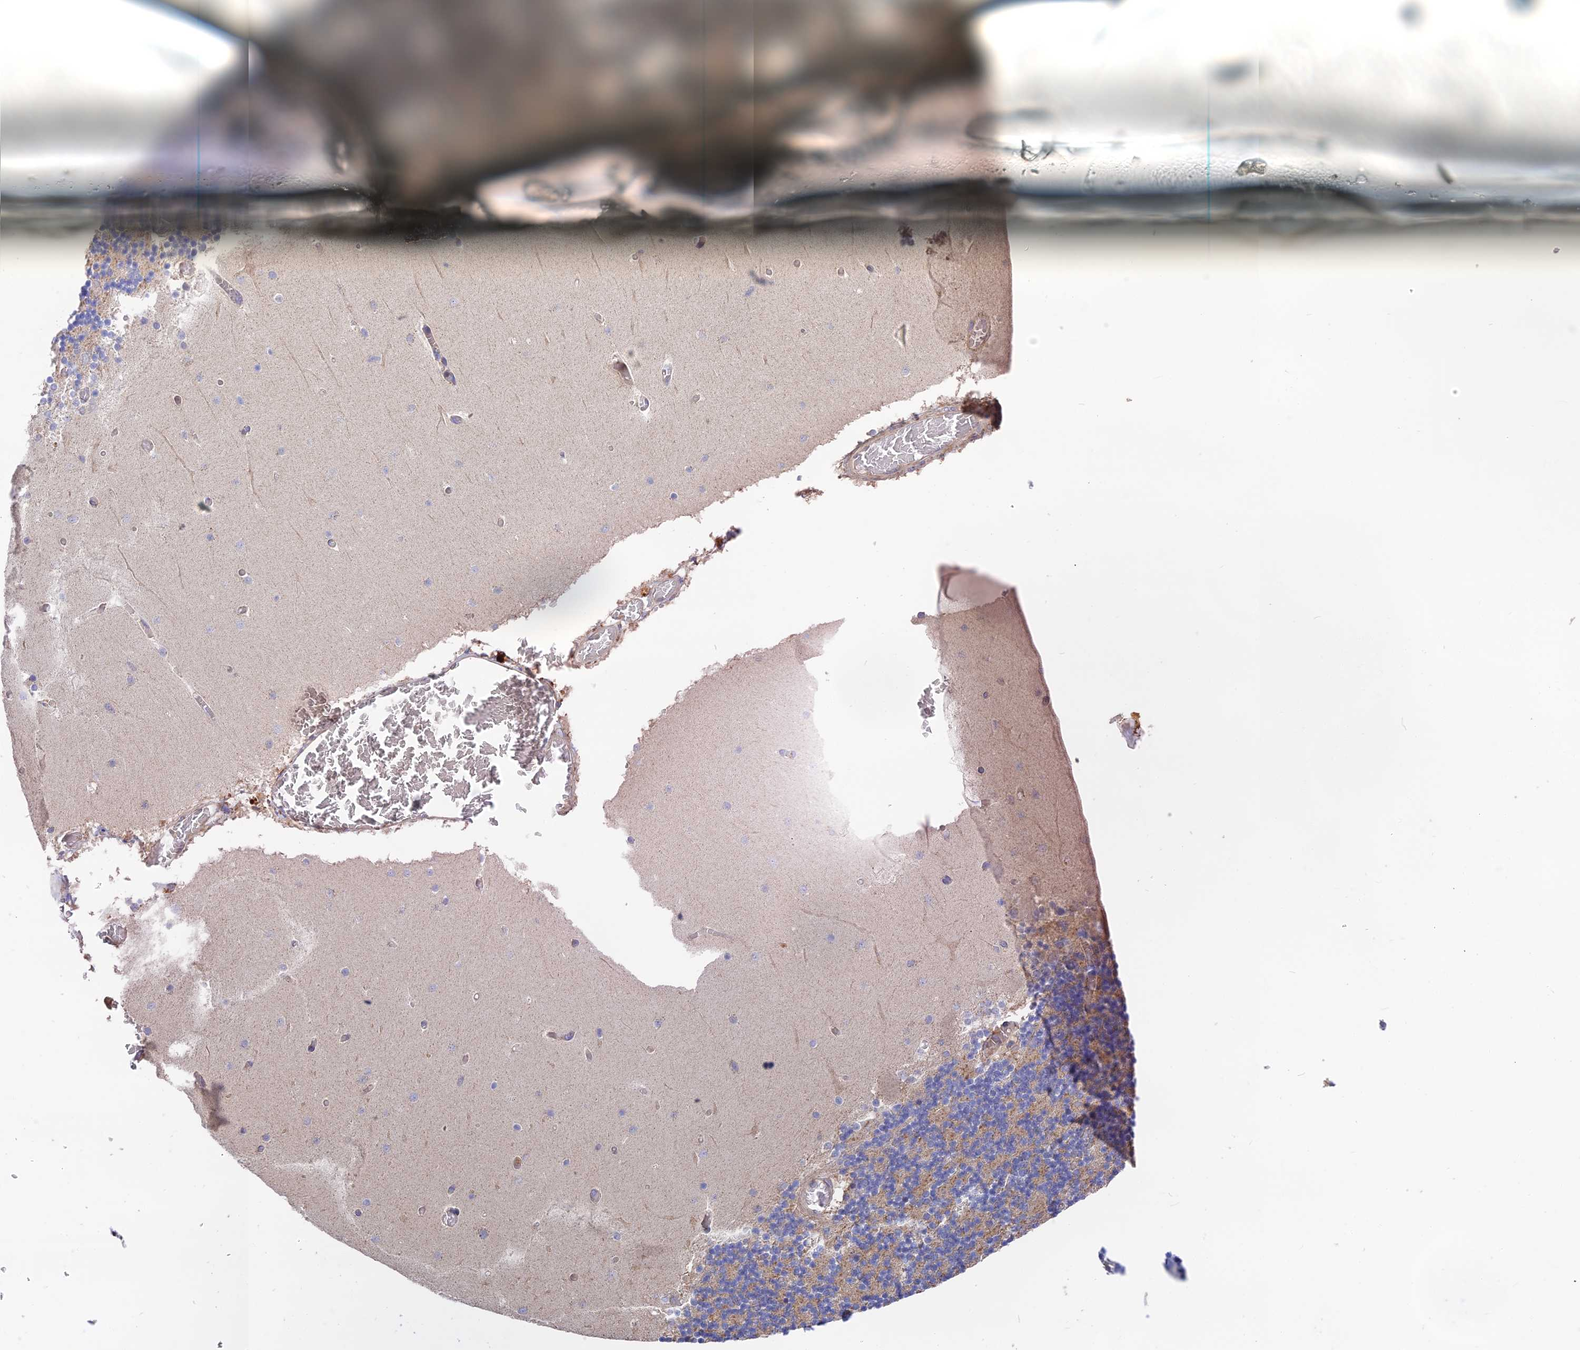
{"staining": {"intensity": "negative", "quantity": "none", "location": "none"}, "tissue": "cerebellum", "cell_type": "Cells in granular layer", "image_type": "normal", "snomed": [{"axis": "morphology", "description": "Normal tissue, NOS"}, {"axis": "topography", "description": "Cerebellum"}], "caption": "This is an immunohistochemistry (IHC) image of benign human cerebellum. There is no expression in cells in granular layer.", "gene": "RPIA", "patient": {"sex": "female", "age": 28}}